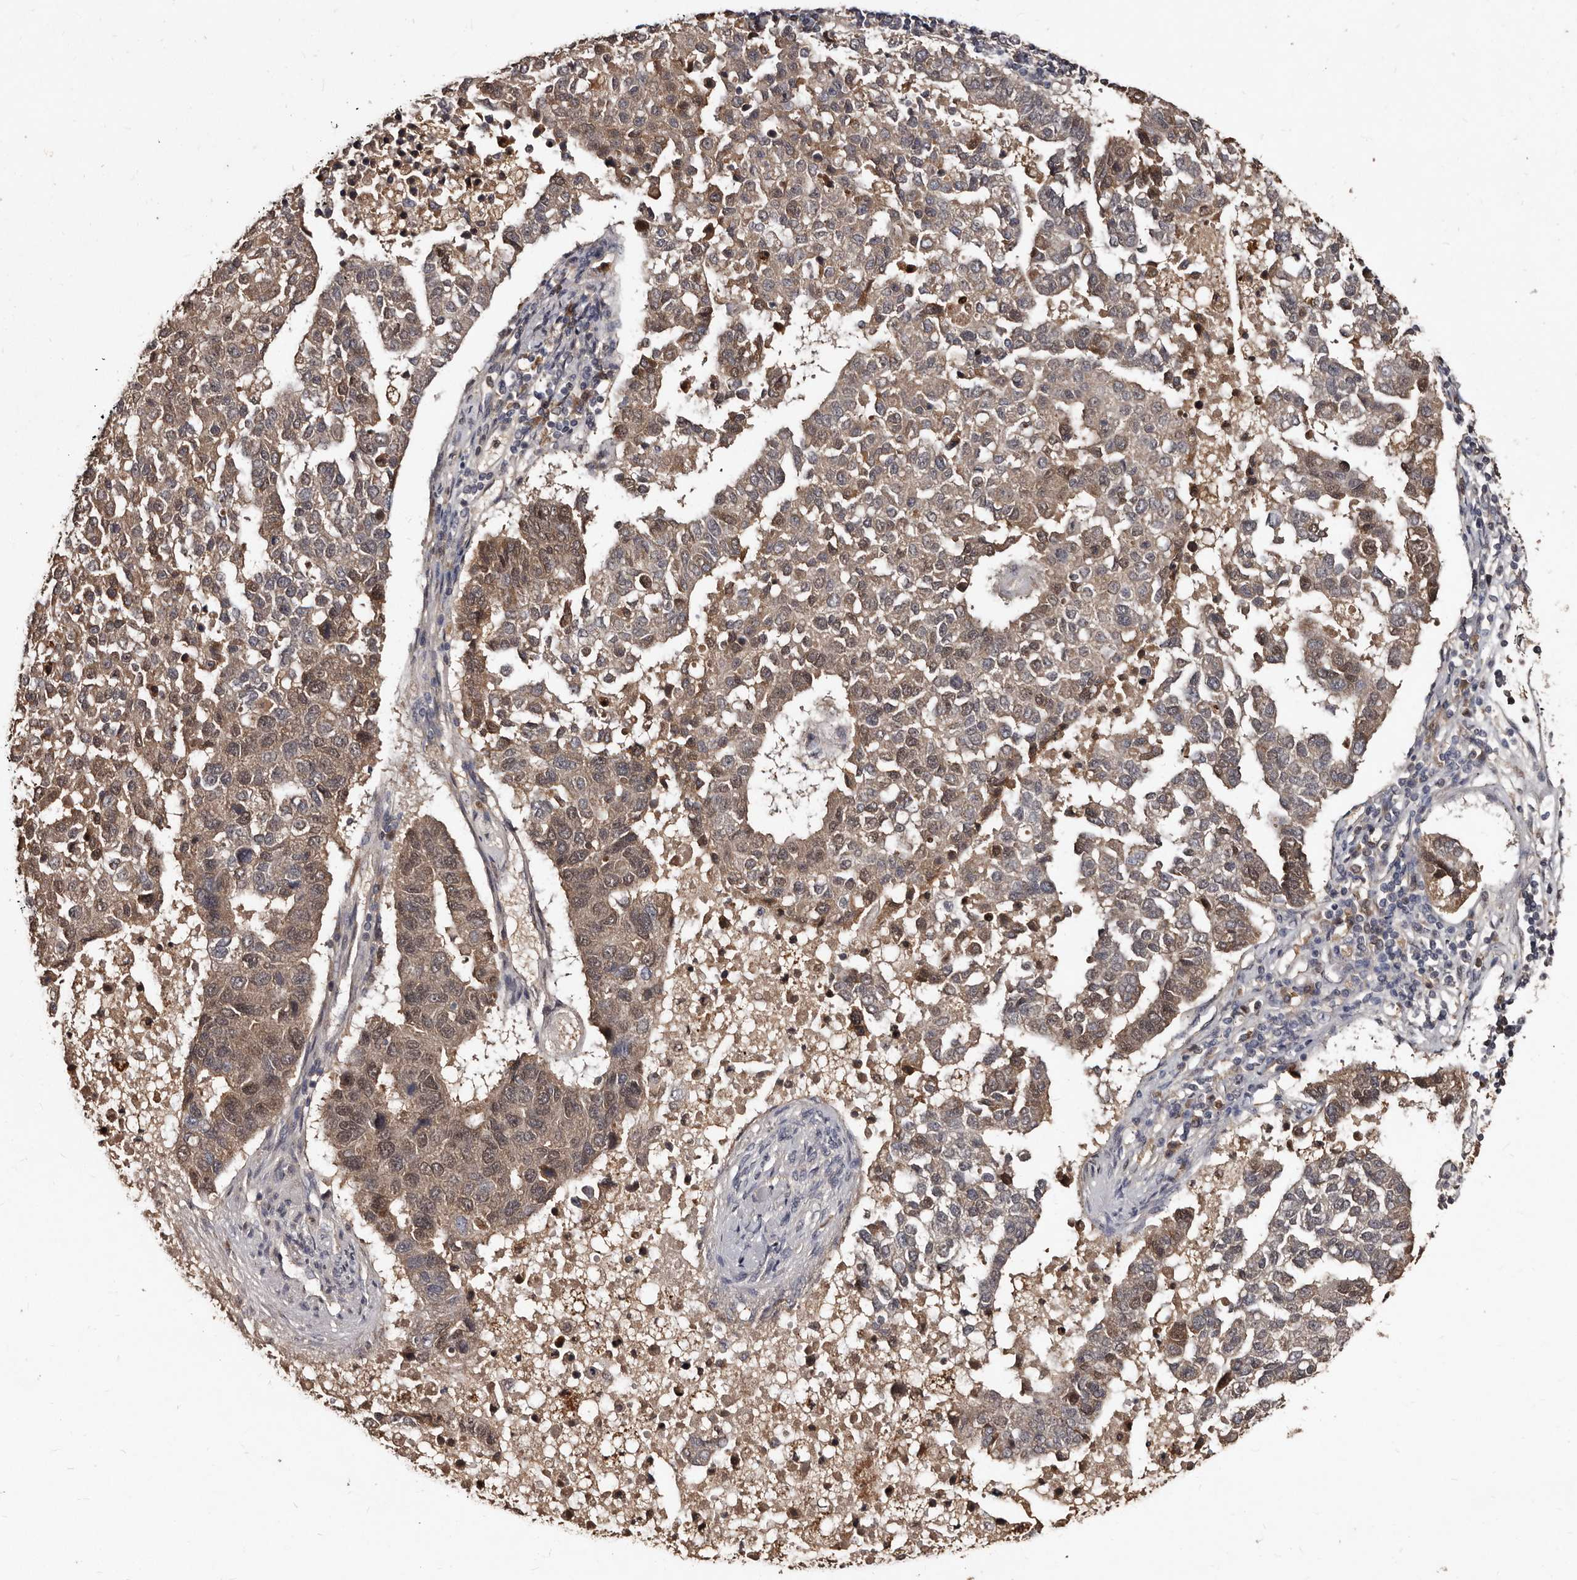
{"staining": {"intensity": "weak", "quantity": ">75%", "location": "cytoplasmic/membranous"}, "tissue": "pancreatic cancer", "cell_type": "Tumor cells", "image_type": "cancer", "snomed": [{"axis": "morphology", "description": "Adenocarcinoma, NOS"}, {"axis": "topography", "description": "Pancreas"}], "caption": "Protein analysis of pancreatic adenocarcinoma tissue reveals weak cytoplasmic/membranous staining in approximately >75% of tumor cells.", "gene": "PMVK", "patient": {"sex": "female", "age": 61}}